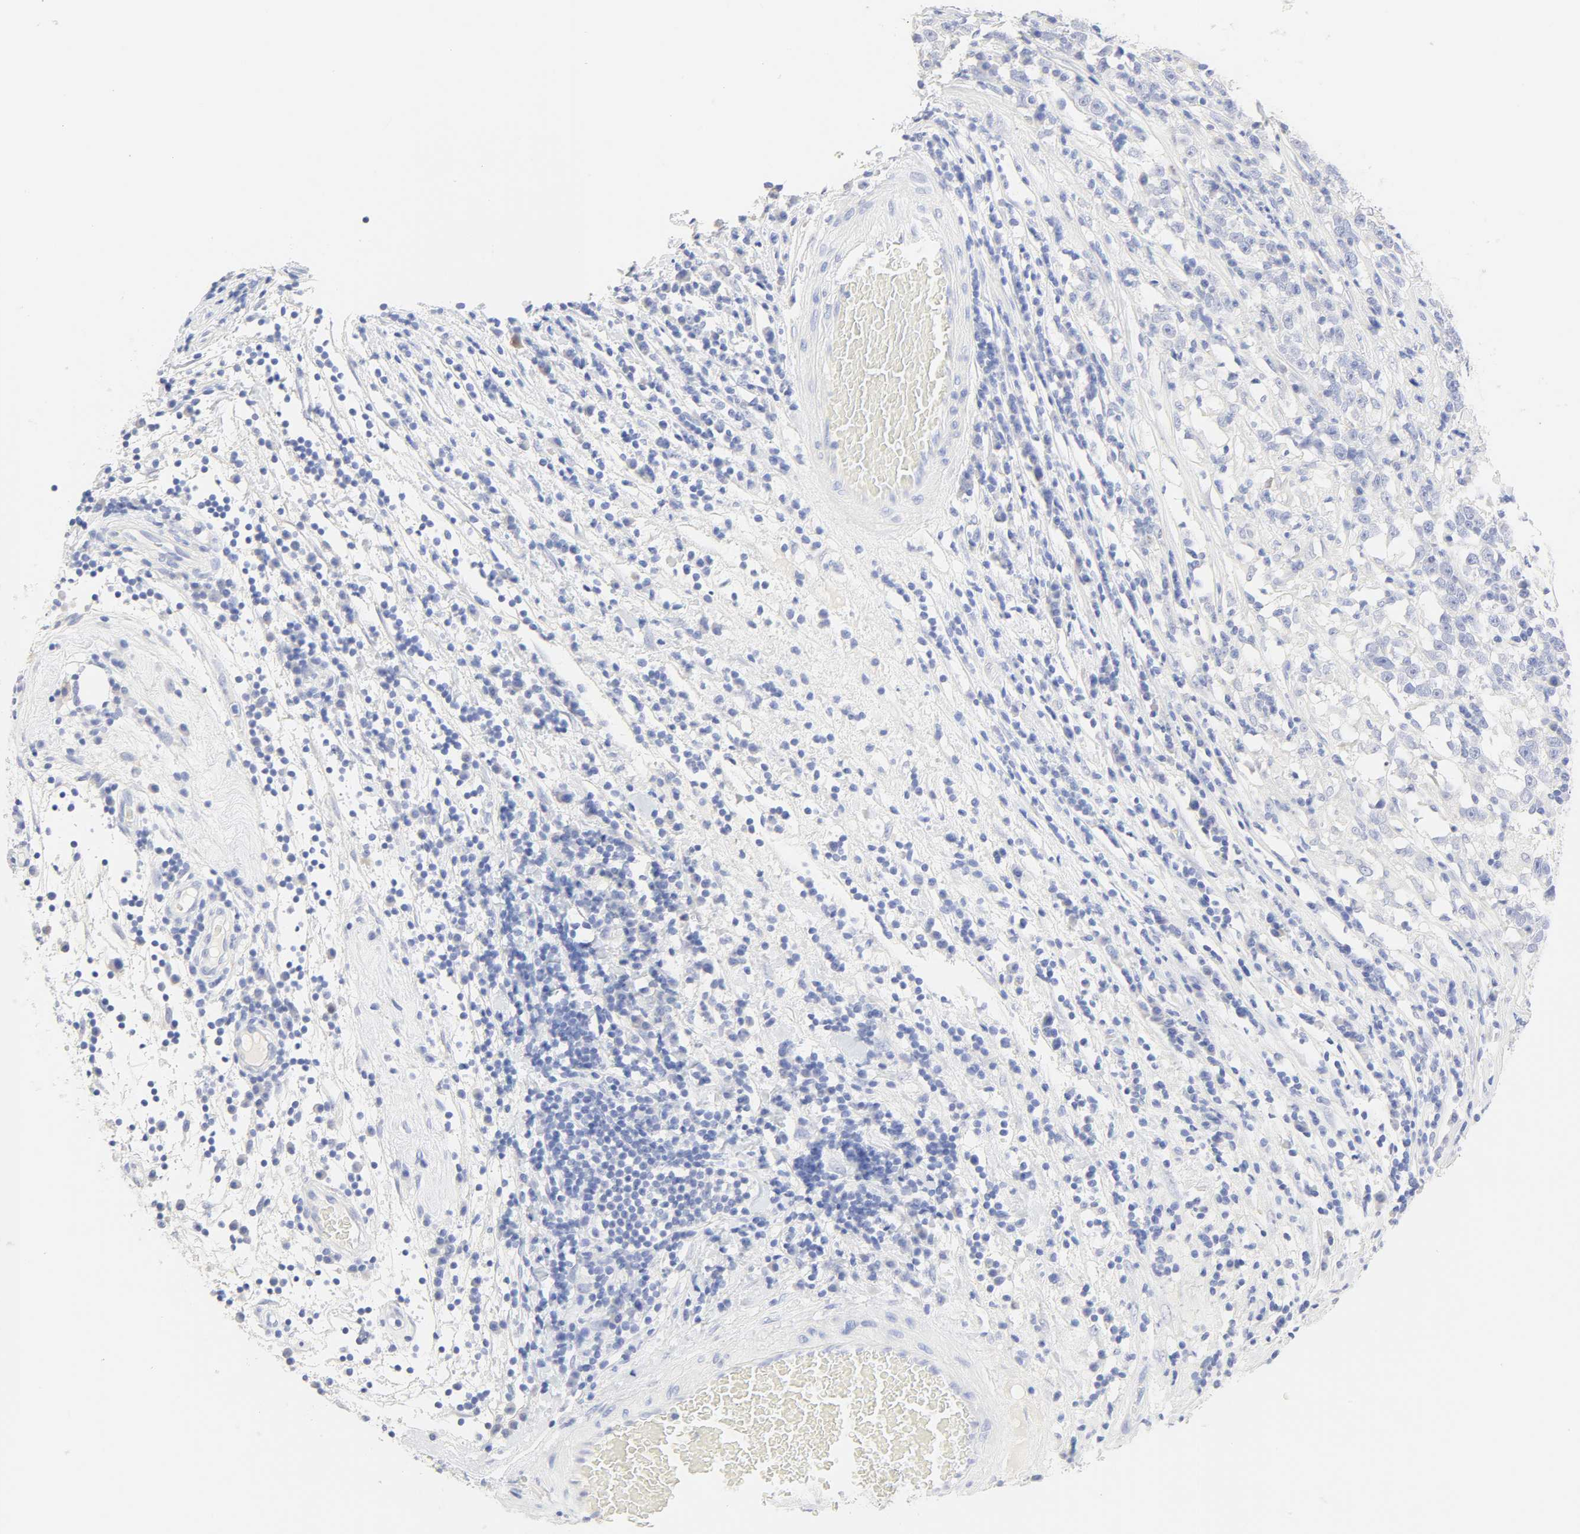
{"staining": {"intensity": "negative", "quantity": "none", "location": "none"}, "tissue": "testis cancer", "cell_type": "Tumor cells", "image_type": "cancer", "snomed": [{"axis": "morphology", "description": "Seminoma, NOS"}, {"axis": "topography", "description": "Testis"}], "caption": "Tumor cells show no significant staining in testis cancer (seminoma). (DAB (3,3'-diaminobenzidine) immunohistochemistry (IHC), high magnification).", "gene": "SLCO1B3", "patient": {"sex": "male", "age": 43}}